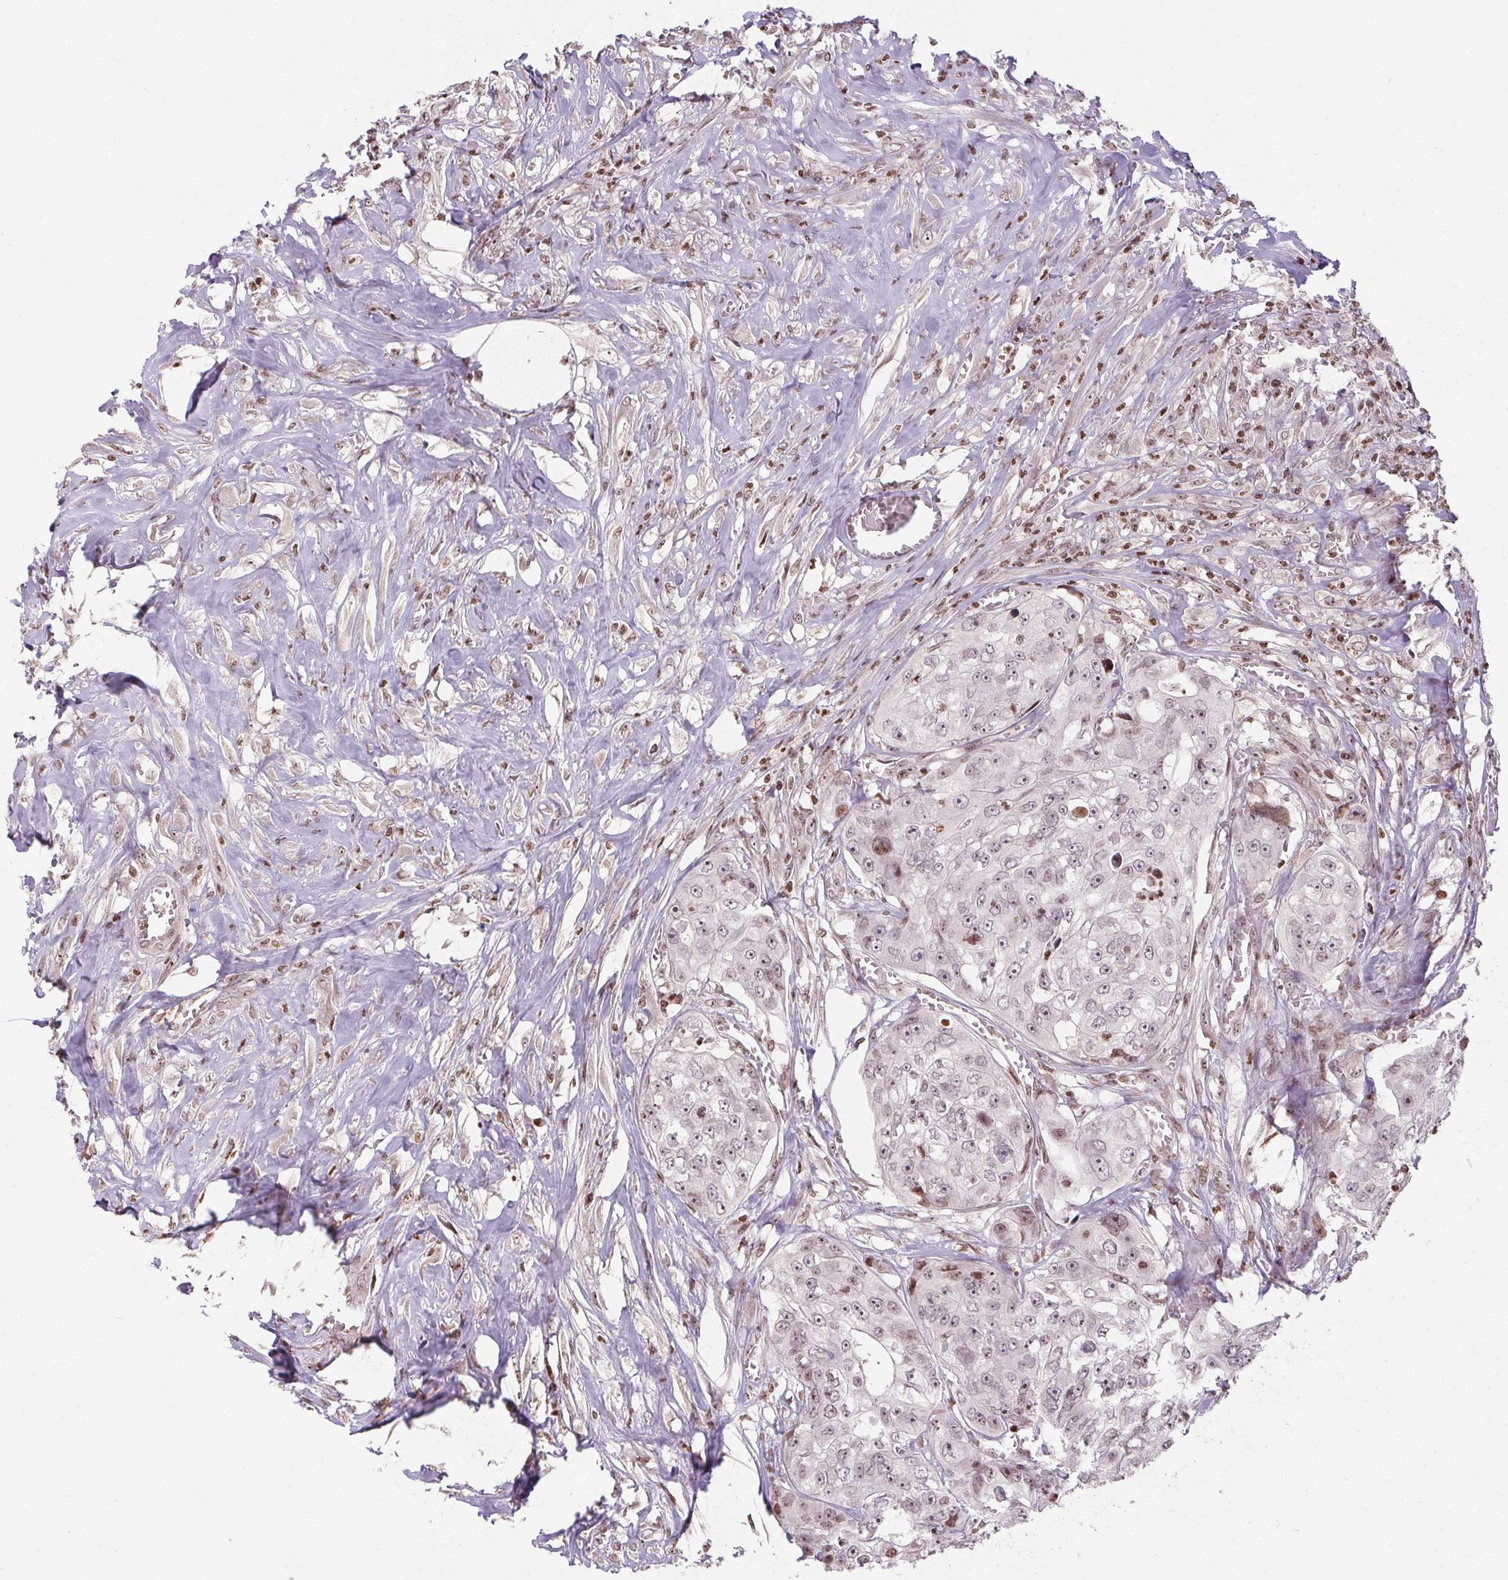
{"staining": {"intensity": "weak", "quantity": "25%-75%", "location": "nuclear"}, "tissue": "colorectal cancer", "cell_type": "Tumor cells", "image_type": "cancer", "snomed": [{"axis": "morphology", "description": "Adenocarcinoma, NOS"}, {"axis": "topography", "description": "Rectum"}], "caption": "Weak nuclear positivity is appreciated in approximately 25%-75% of tumor cells in adenocarcinoma (colorectal). Immunohistochemistry (ihc) stains the protein of interest in brown and the nuclei are stained blue.", "gene": "RNF181", "patient": {"sex": "female", "age": 62}}